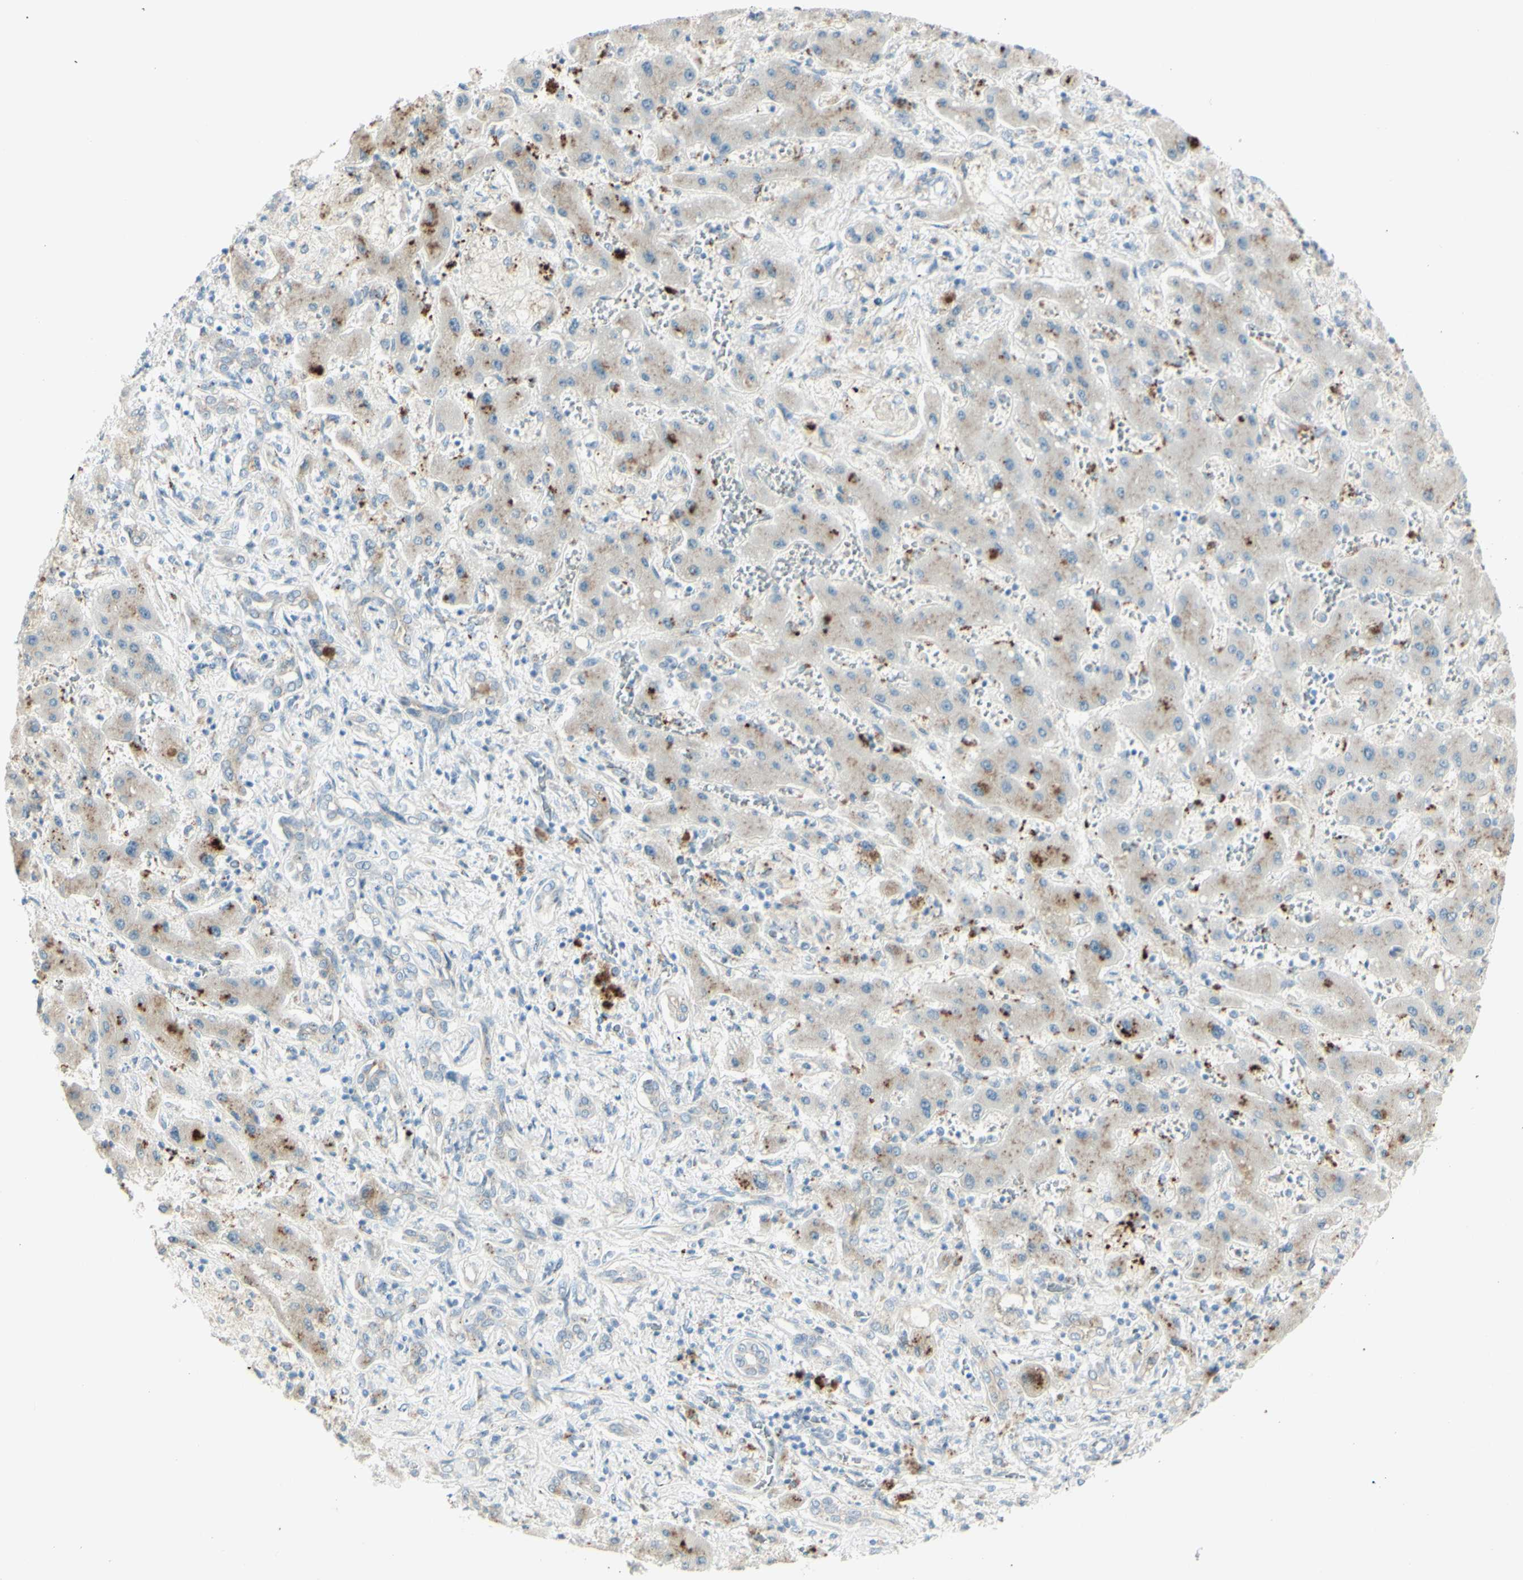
{"staining": {"intensity": "weak", "quantity": "25%-75%", "location": "cytoplasmic/membranous"}, "tissue": "liver cancer", "cell_type": "Tumor cells", "image_type": "cancer", "snomed": [{"axis": "morphology", "description": "Cholangiocarcinoma"}, {"axis": "topography", "description": "Liver"}], "caption": "Human liver cancer stained for a protein (brown) displays weak cytoplasmic/membranous positive staining in approximately 25%-75% of tumor cells.", "gene": "B4GALT1", "patient": {"sex": "male", "age": 50}}